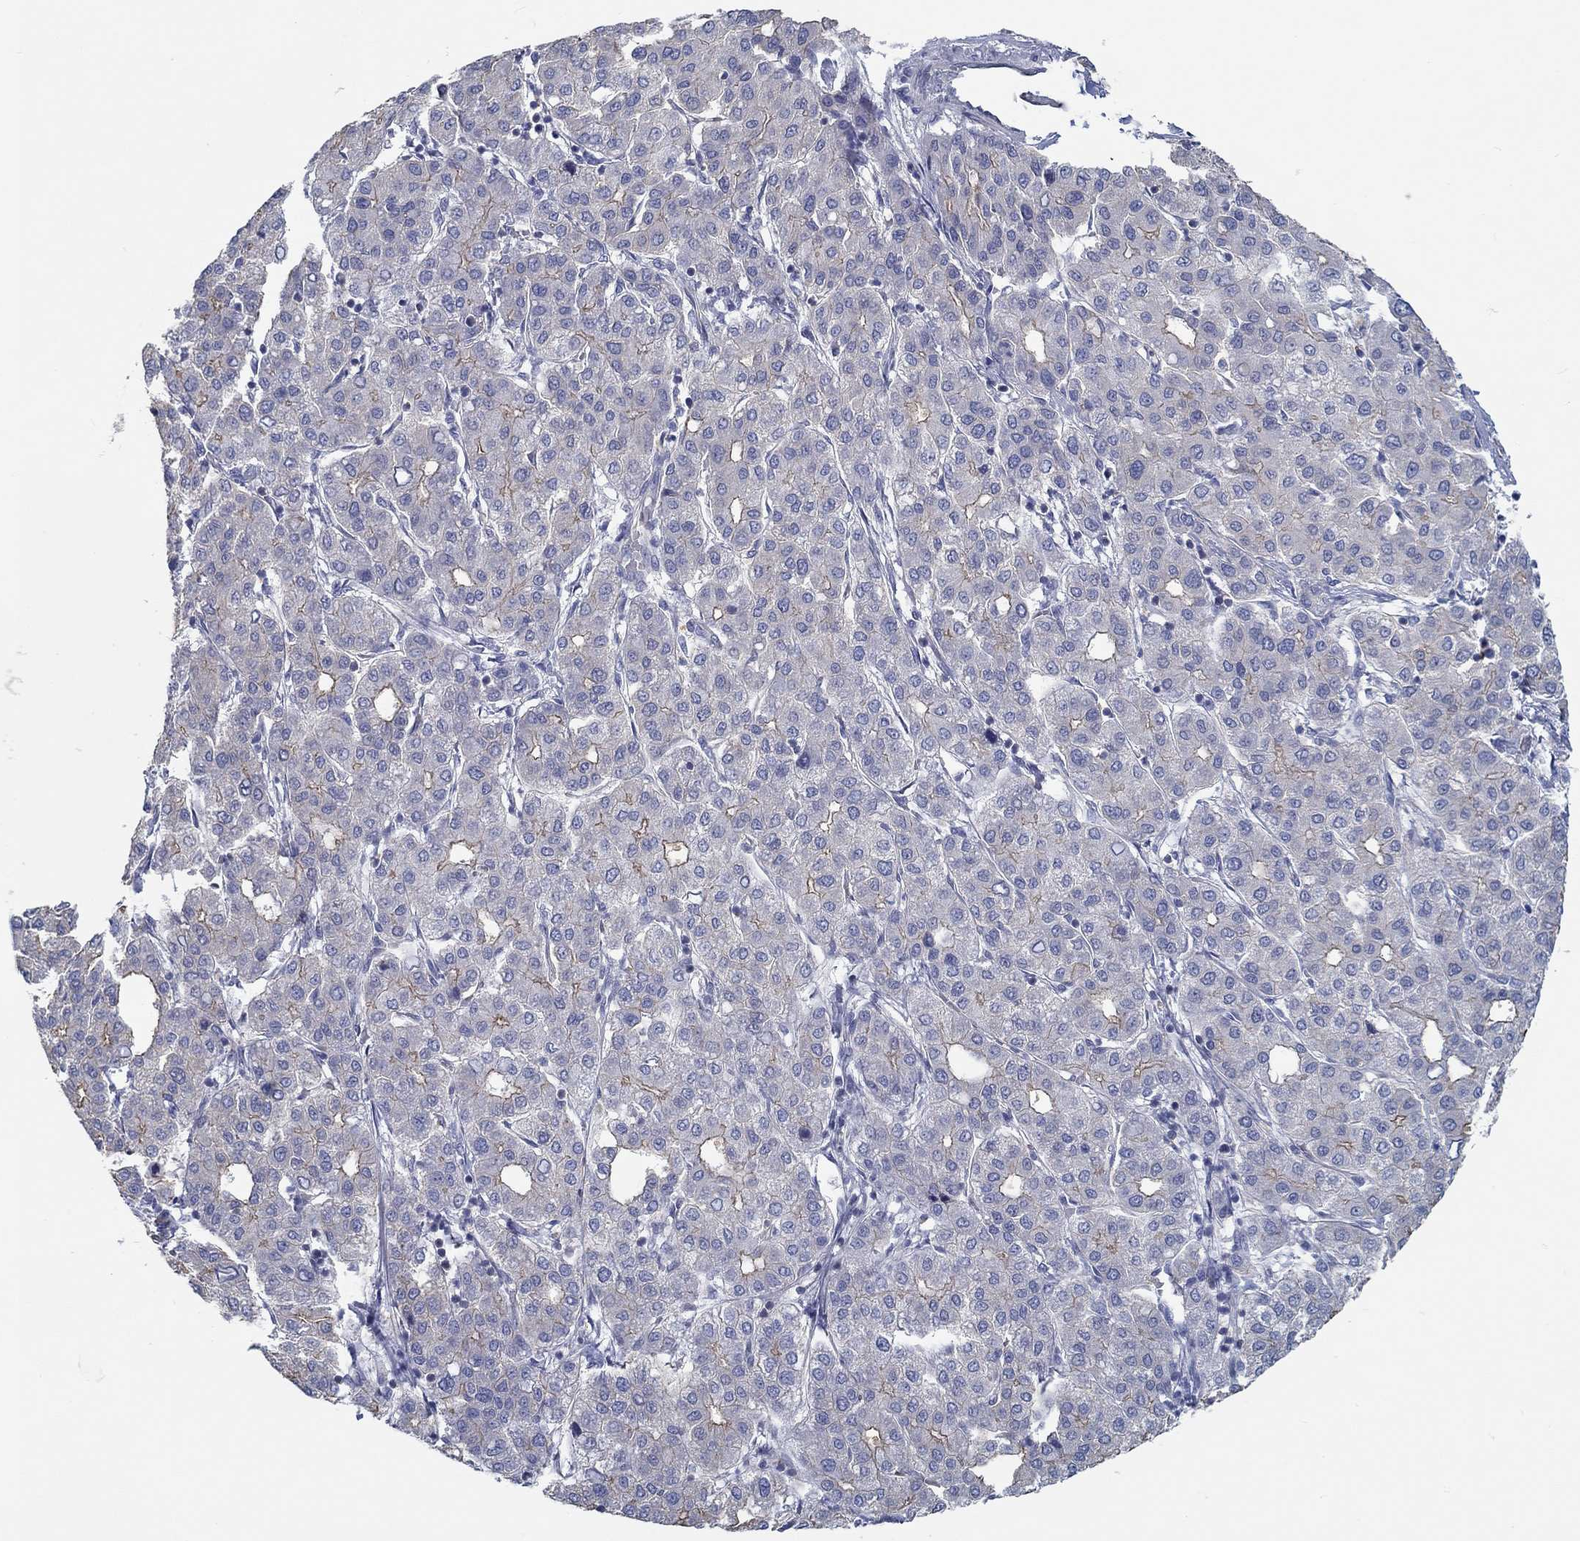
{"staining": {"intensity": "moderate", "quantity": "<25%", "location": "cytoplasmic/membranous"}, "tissue": "liver cancer", "cell_type": "Tumor cells", "image_type": "cancer", "snomed": [{"axis": "morphology", "description": "Carcinoma, Hepatocellular, NOS"}, {"axis": "topography", "description": "Liver"}], "caption": "The image displays immunohistochemical staining of hepatocellular carcinoma (liver). There is moderate cytoplasmic/membranous staining is present in approximately <25% of tumor cells.", "gene": "BBOF1", "patient": {"sex": "male", "age": 65}}